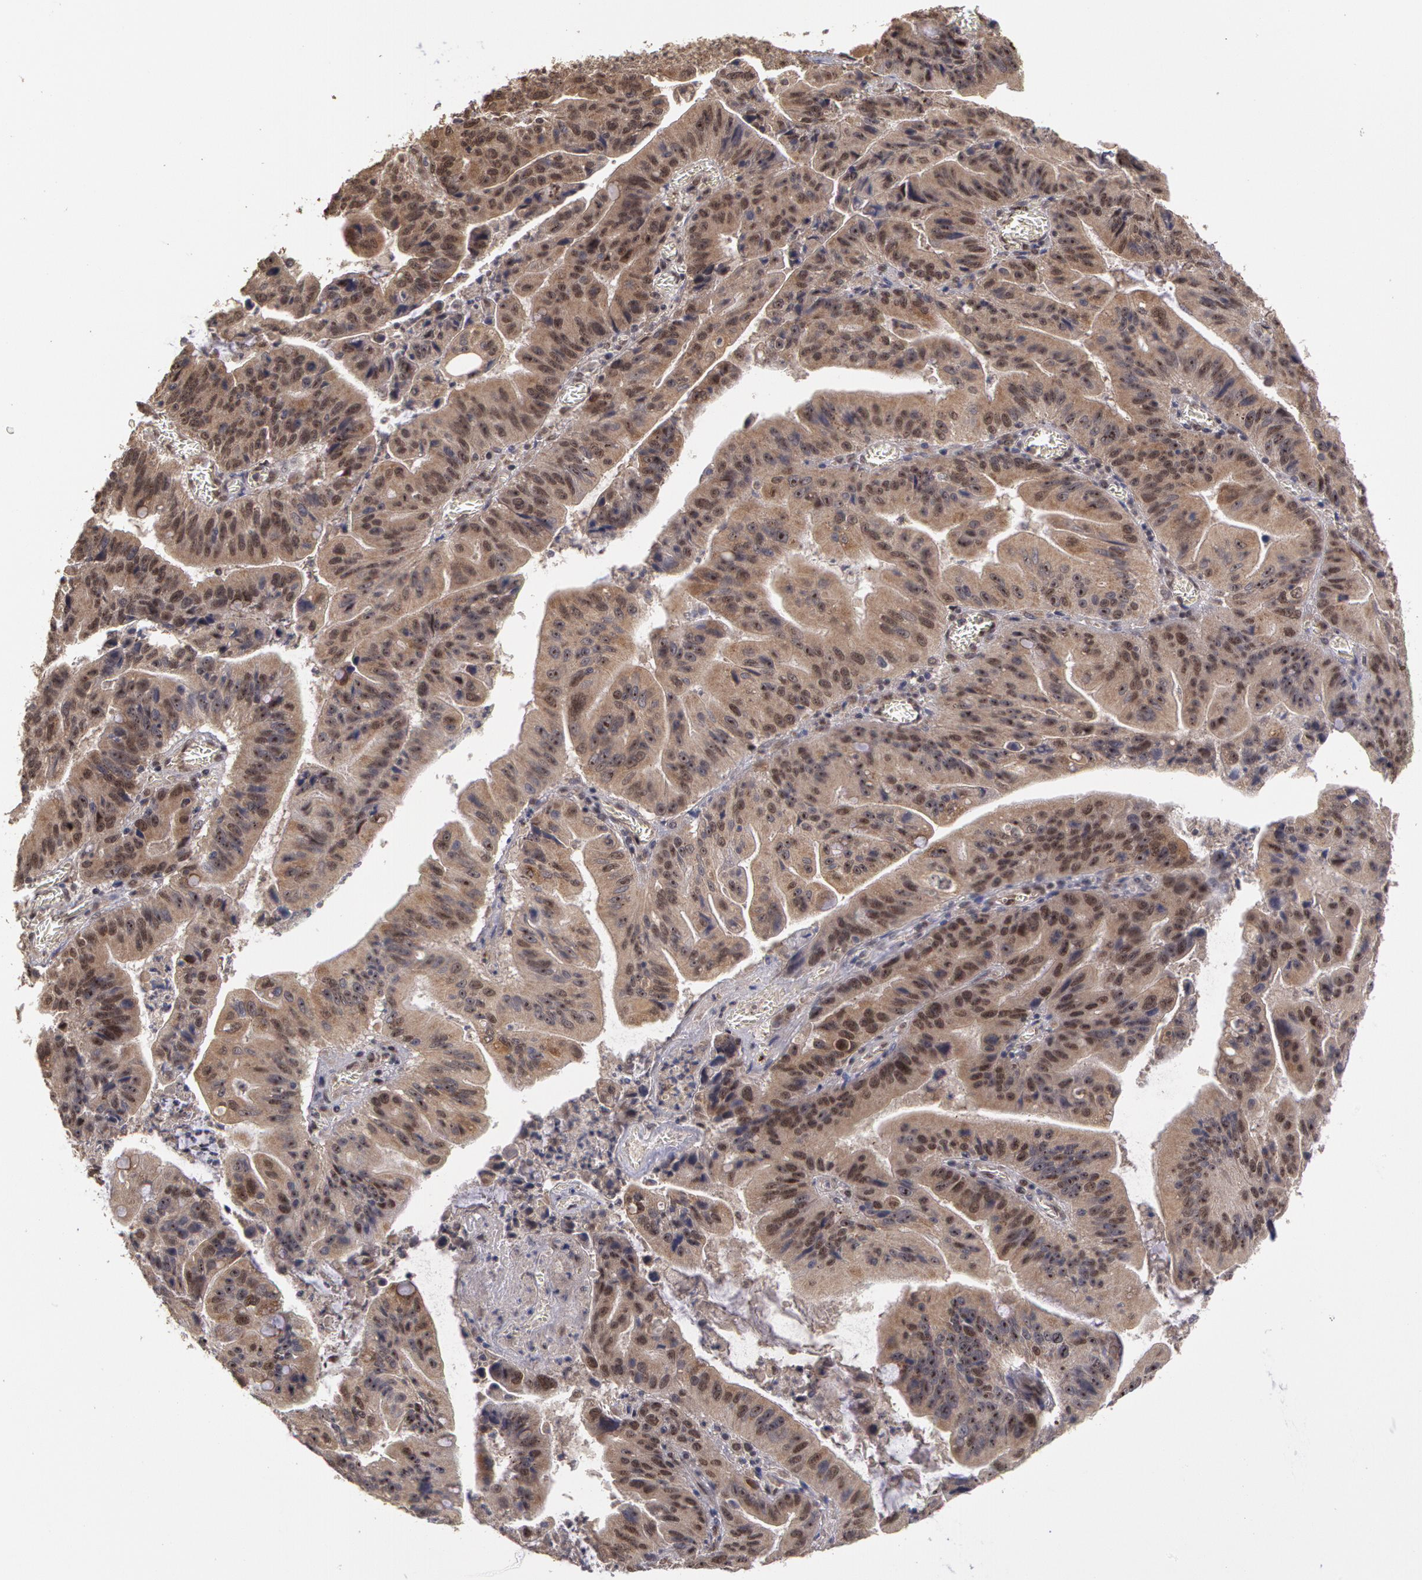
{"staining": {"intensity": "strong", "quantity": ">75%", "location": "cytoplasmic/membranous"}, "tissue": "stomach cancer", "cell_type": "Tumor cells", "image_type": "cancer", "snomed": [{"axis": "morphology", "description": "Adenocarcinoma, NOS"}, {"axis": "topography", "description": "Stomach, upper"}], "caption": "Stomach cancer stained for a protein shows strong cytoplasmic/membranous positivity in tumor cells. (brown staining indicates protein expression, while blue staining denotes nuclei).", "gene": "GLIS1", "patient": {"sex": "male", "age": 63}}